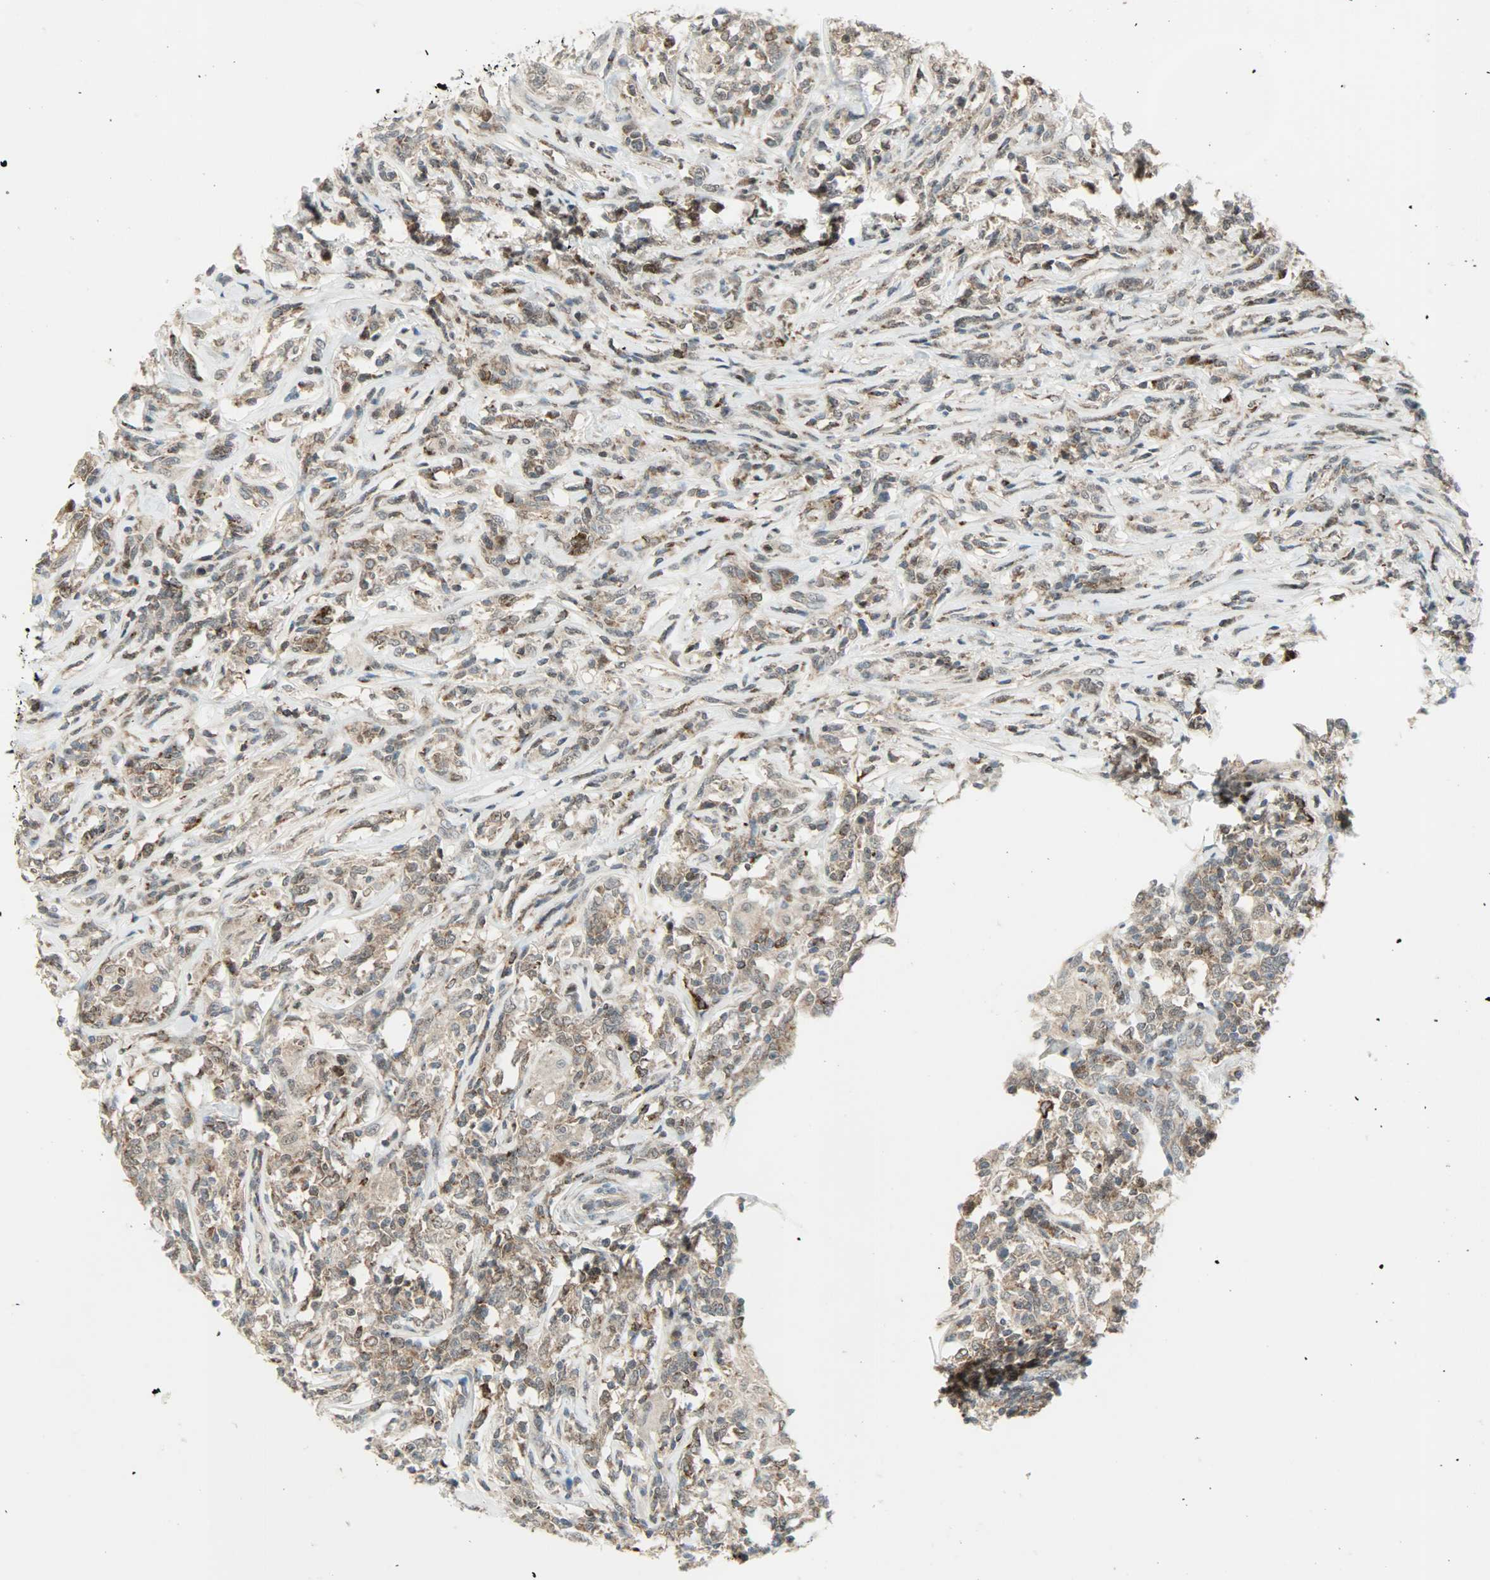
{"staining": {"intensity": "moderate", "quantity": ">75%", "location": "cytoplasmic/membranous,nuclear"}, "tissue": "lymphoma", "cell_type": "Tumor cells", "image_type": "cancer", "snomed": [{"axis": "morphology", "description": "Malignant lymphoma, non-Hodgkin's type, High grade"}, {"axis": "topography", "description": "Lymph node"}], "caption": "Protein expression analysis of human lymphoma reveals moderate cytoplasmic/membranous and nuclear expression in about >75% of tumor cells.", "gene": "IL15", "patient": {"sex": "female", "age": 84}}